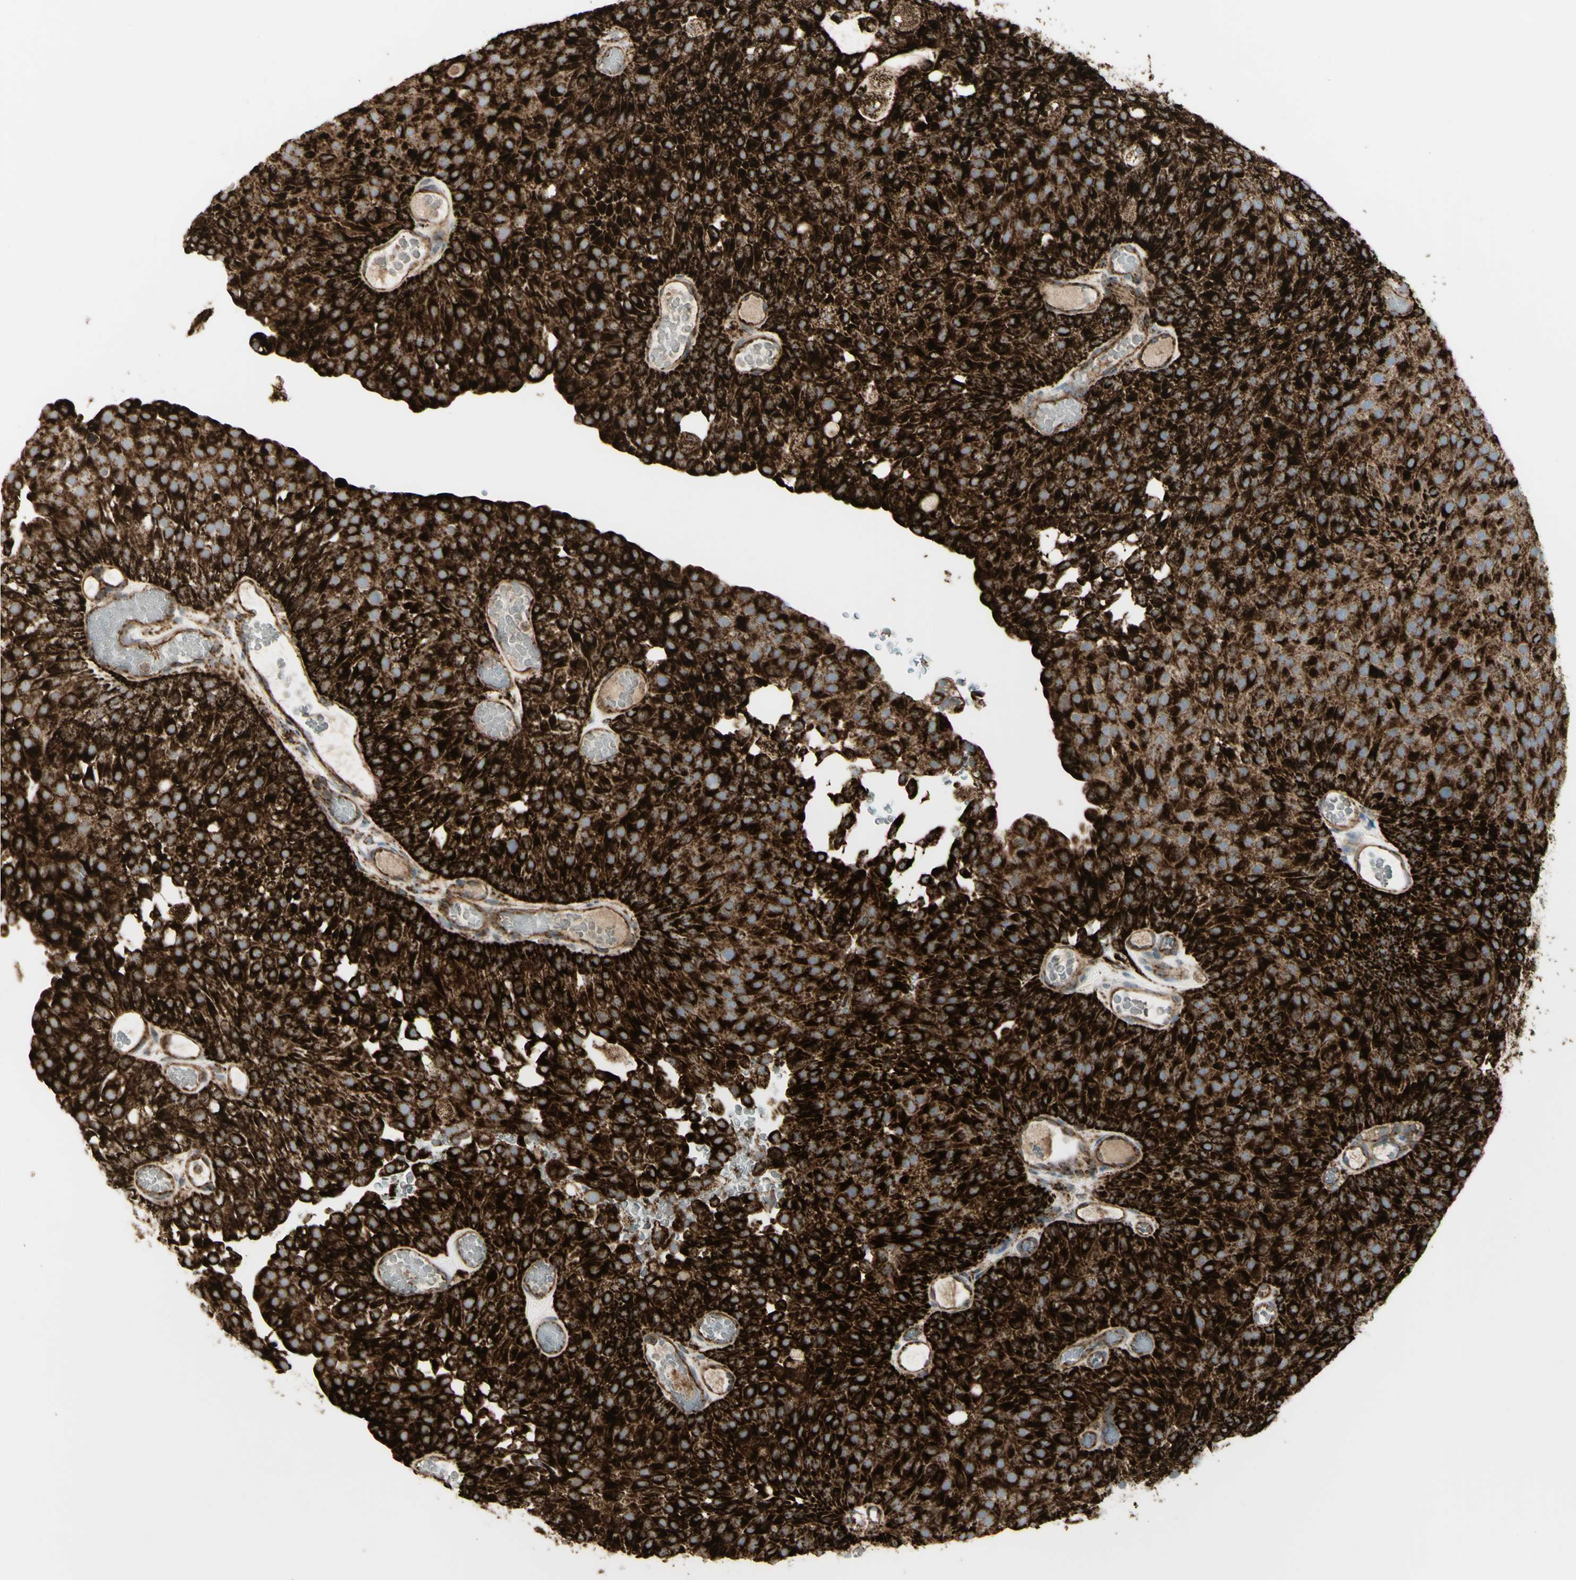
{"staining": {"intensity": "strong", "quantity": ">75%", "location": "cytoplasmic/membranous"}, "tissue": "urothelial cancer", "cell_type": "Tumor cells", "image_type": "cancer", "snomed": [{"axis": "morphology", "description": "Urothelial carcinoma, Low grade"}, {"axis": "topography", "description": "Urinary bladder"}], "caption": "Protein staining shows strong cytoplasmic/membranous staining in about >75% of tumor cells in urothelial cancer.", "gene": "CYB5R1", "patient": {"sex": "male", "age": 78}}